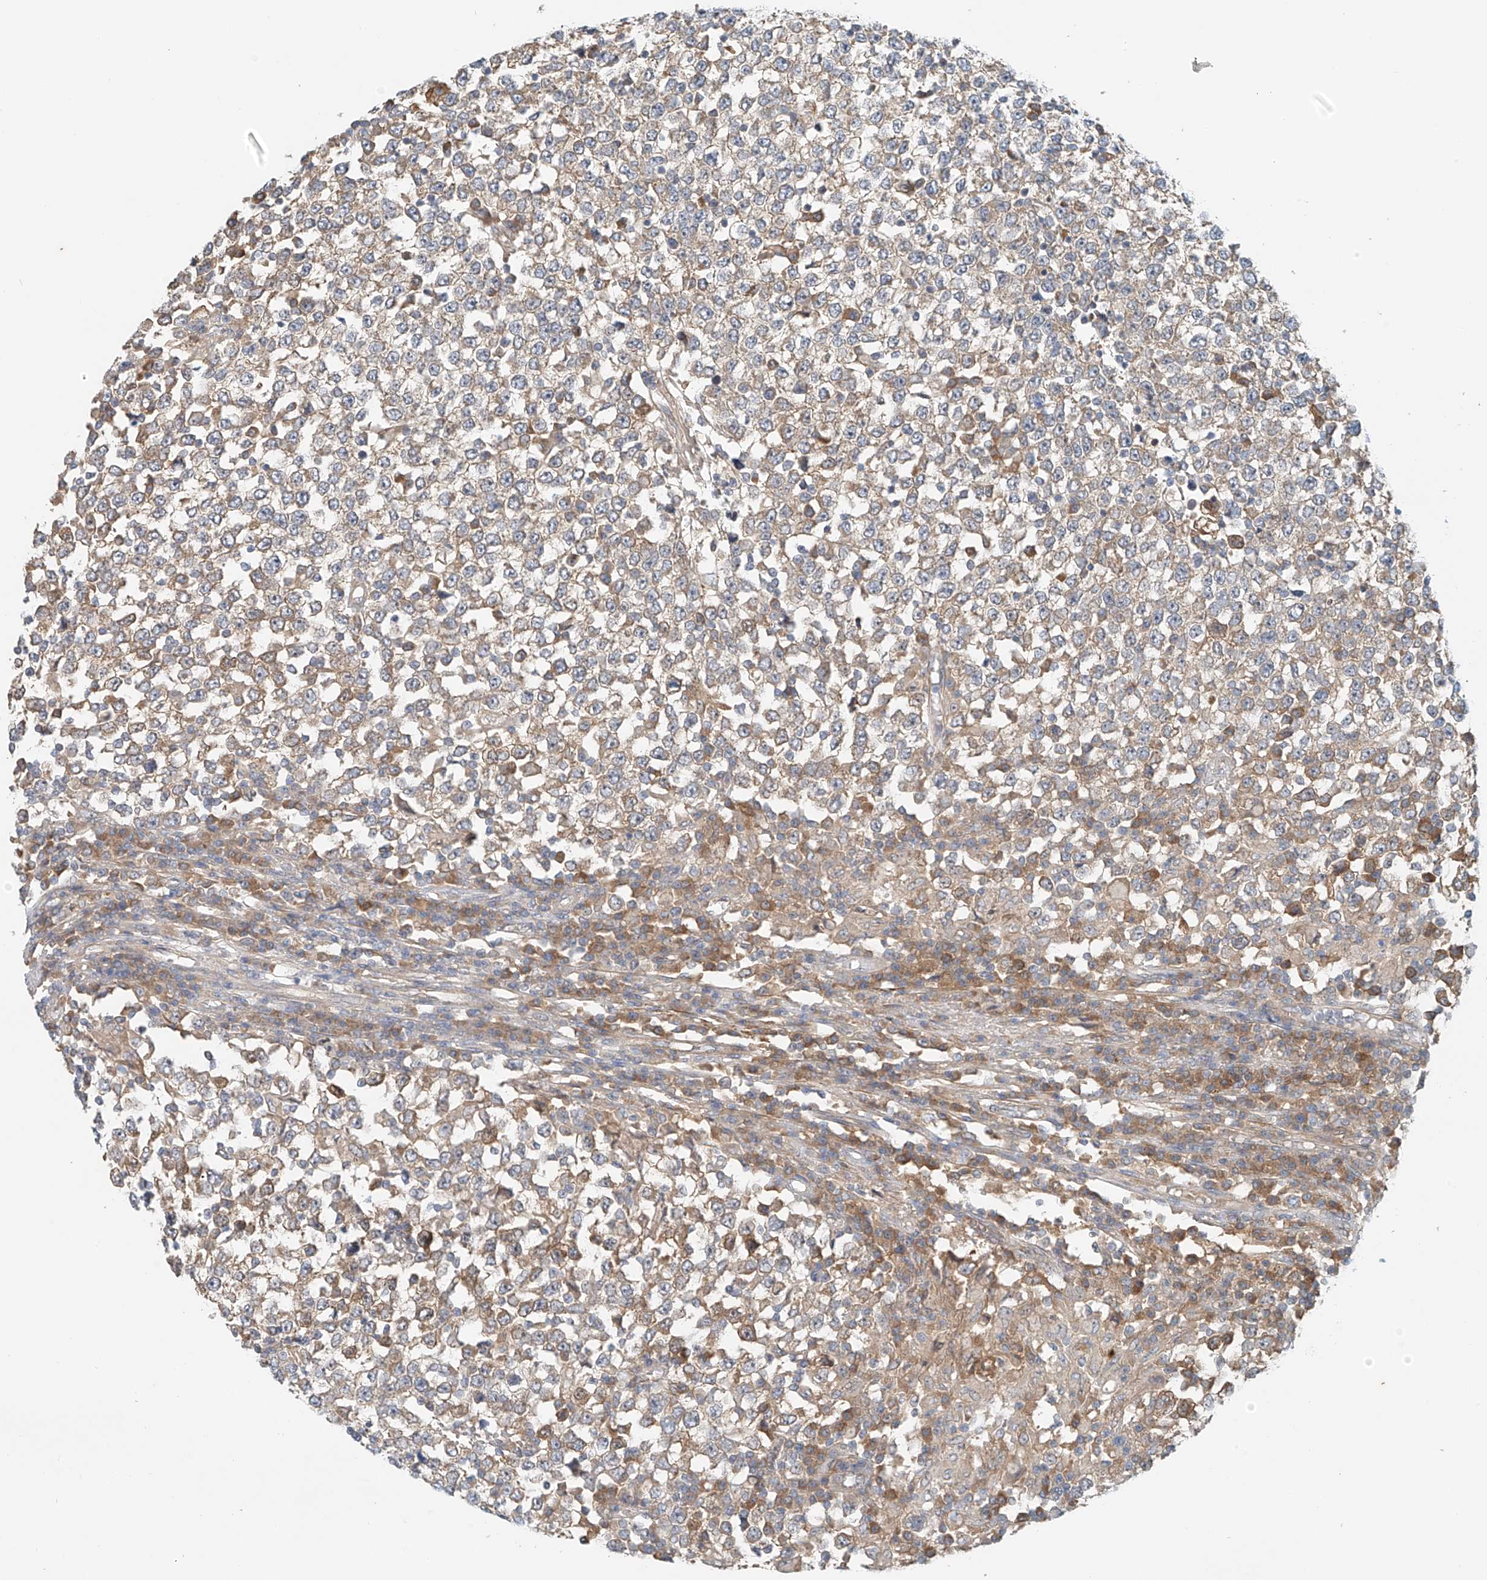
{"staining": {"intensity": "moderate", "quantity": "25%-75%", "location": "cytoplasmic/membranous"}, "tissue": "testis cancer", "cell_type": "Tumor cells", "image_type": "cancer", "snomed": [{"axis": "morphology", "description": "Seminoma, NOS"}, {"axis": "topography", "description": "Testis"}], "caption": "Immunohistochemical staining of testis cancer (seminoma) shows moderate cytoplasmic/membranous protein staining in about 25%-75% of tumor cells. (Stains: DAB (3,3'-diaminobenzidine) in brown, nuclei in blue, Microscopy: brightfield microscopy at high magnification).", "gene": "LYRM9", "patient": {"sex": "male", "age": 65}}